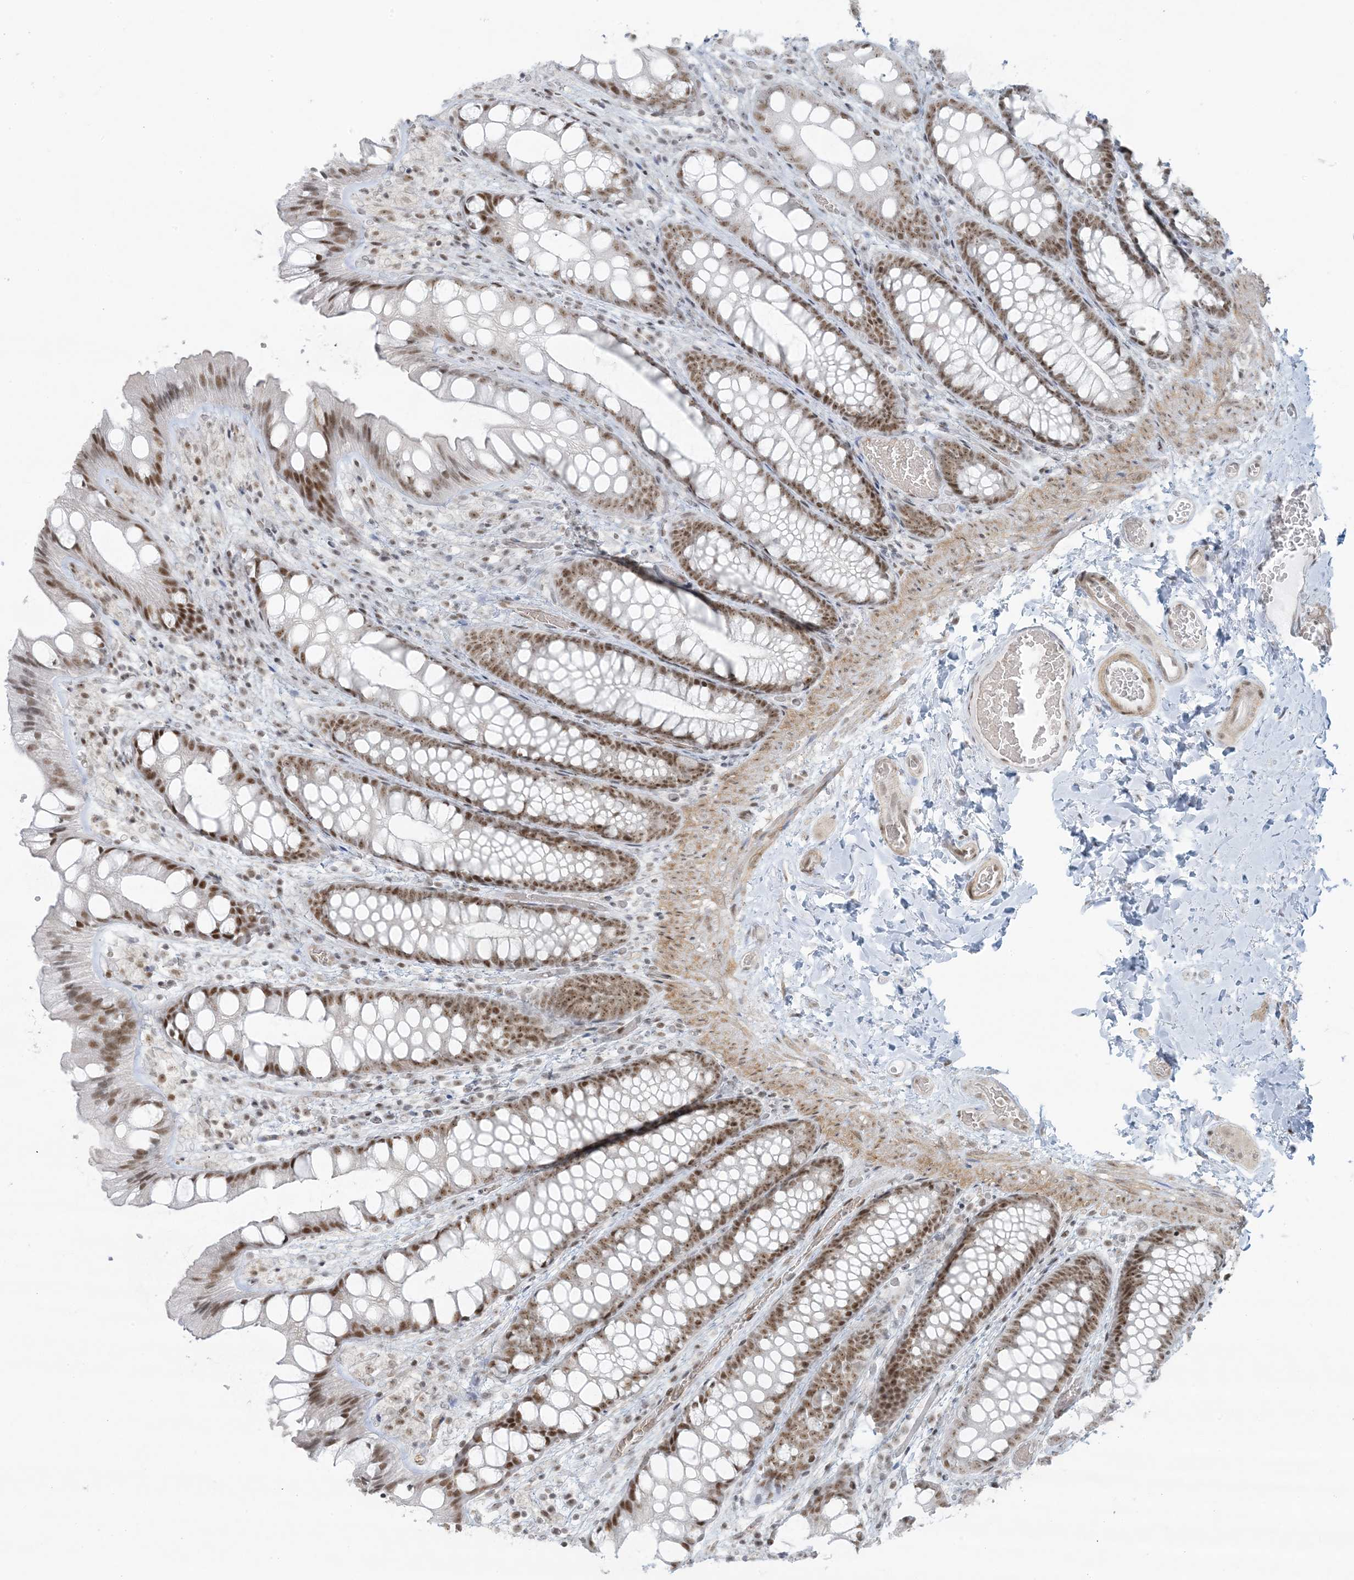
{"staining": {"intensity": "weak", "quantity": ">75%", "location": "cytoplasmic/membranous,nuclear"}, "tissue": "colon", "cell_type": "Endothelial cells", "image_type": "normal", "snomed": [{"axis": "morphology", "description": "Normal tissue, NOS"}, {"axis": "topography", "description": "Colon"}], "caption": "Protein expression analysis of normal human colon reveals weak cytoplasmic/membranous,nuclear positivity in approximately >75% of endothelial cells.", "gene": "ZNF787", "patient": {"sex": "male", "age": 47}}